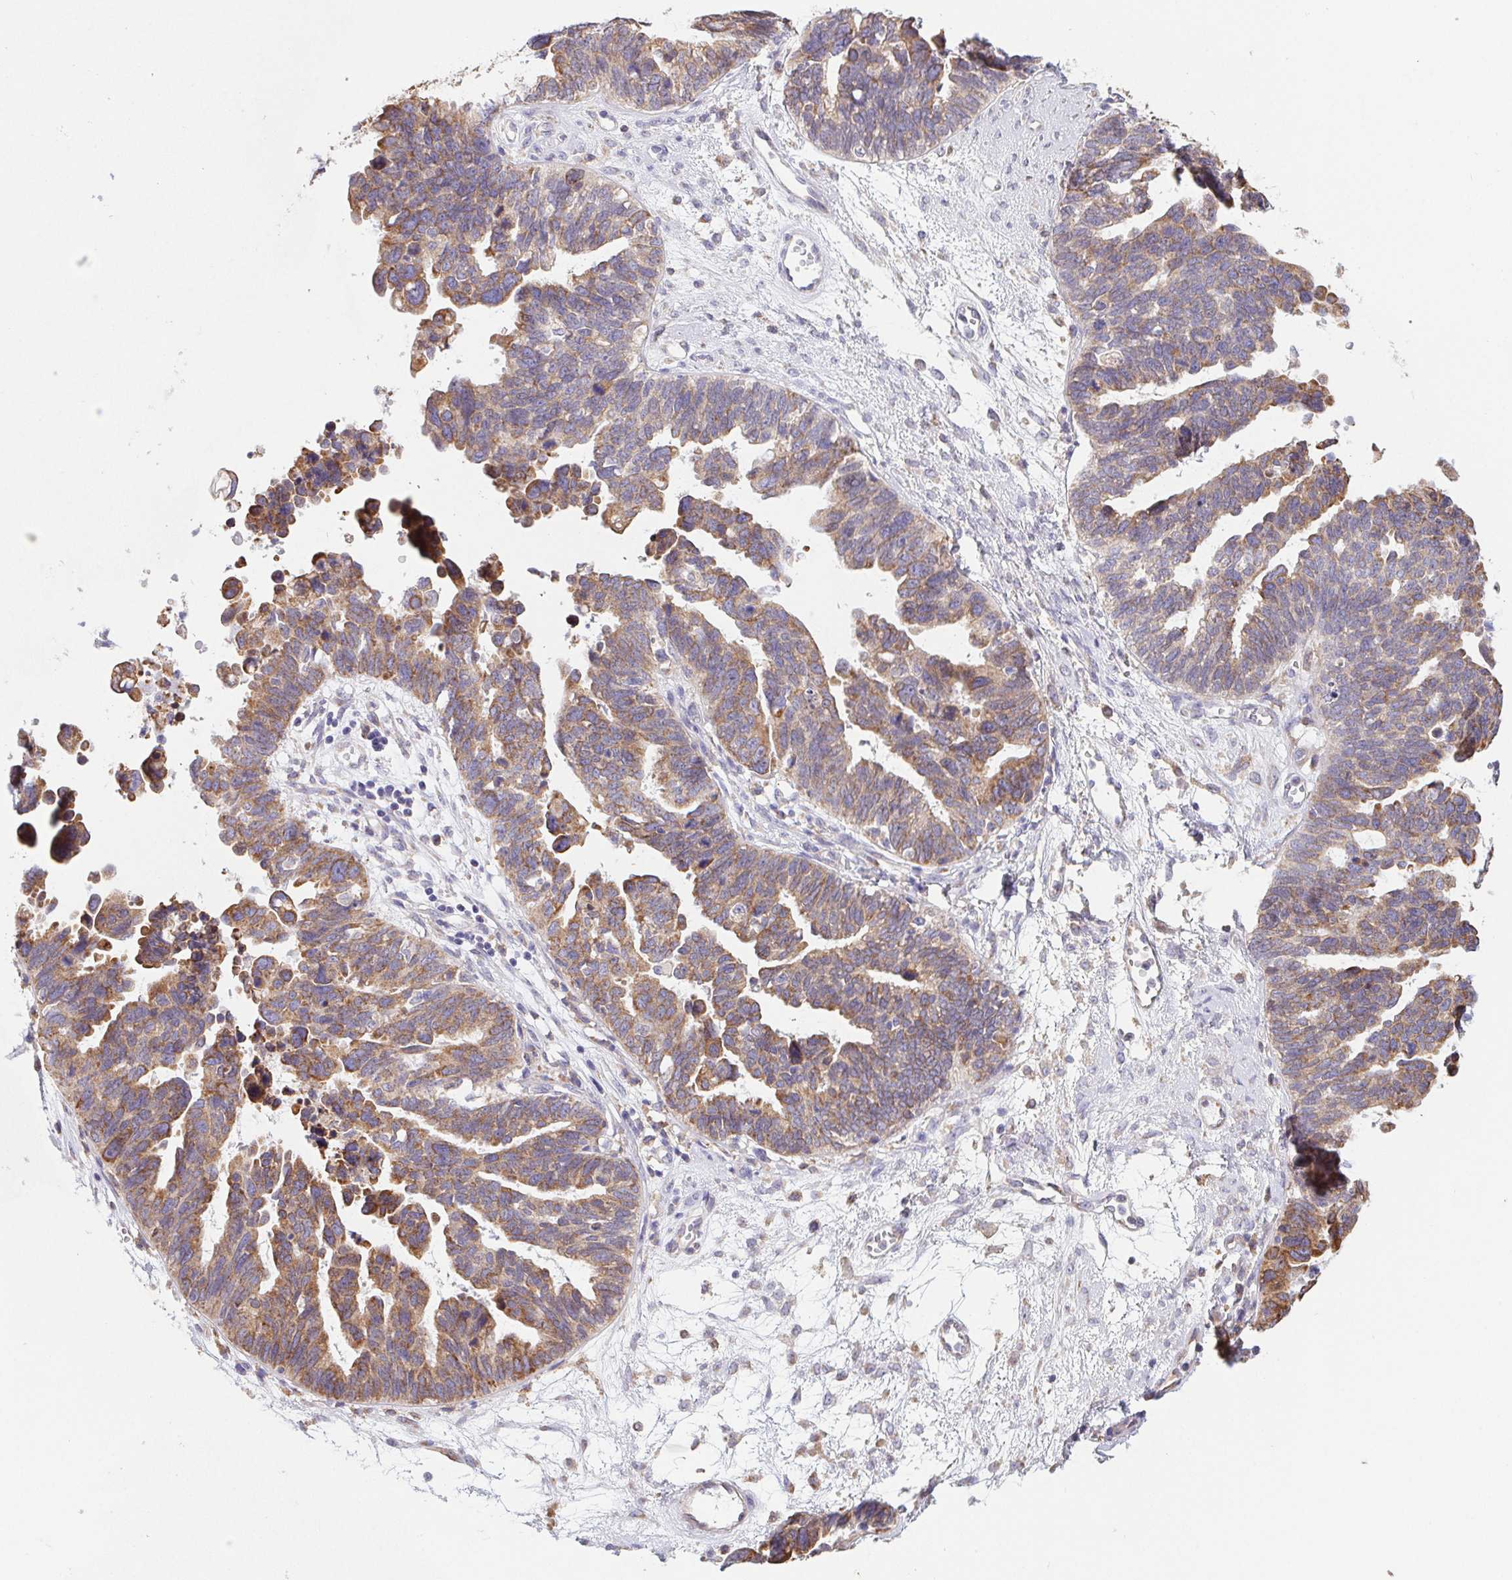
{"staining": {"intensity": "moderate", "quantity": ">75%", "location": "cytoplasmic/membranous"}, "tissue": "ovarian cancer", "cell_type": "Tumor cells", "image_type": "cancer", "snomed": [{"axis": "morphology", "description": "Cystadenocarcinoma, serous, NOS"}, {"axis": "topography", "description": "Ovary"}], "caption": "High-magnification brightfield microscopy of ovarian serous cystadenocarcinoma stained with DAB (brown) and counterstained with hematoxylin (blue). tumor cells exhibit moderate cytoplasmic/membranous positivity is identified in approximately>75% of cells.", "gene": "ADAM8", "patient": {"sex": "female", "age": 60}}